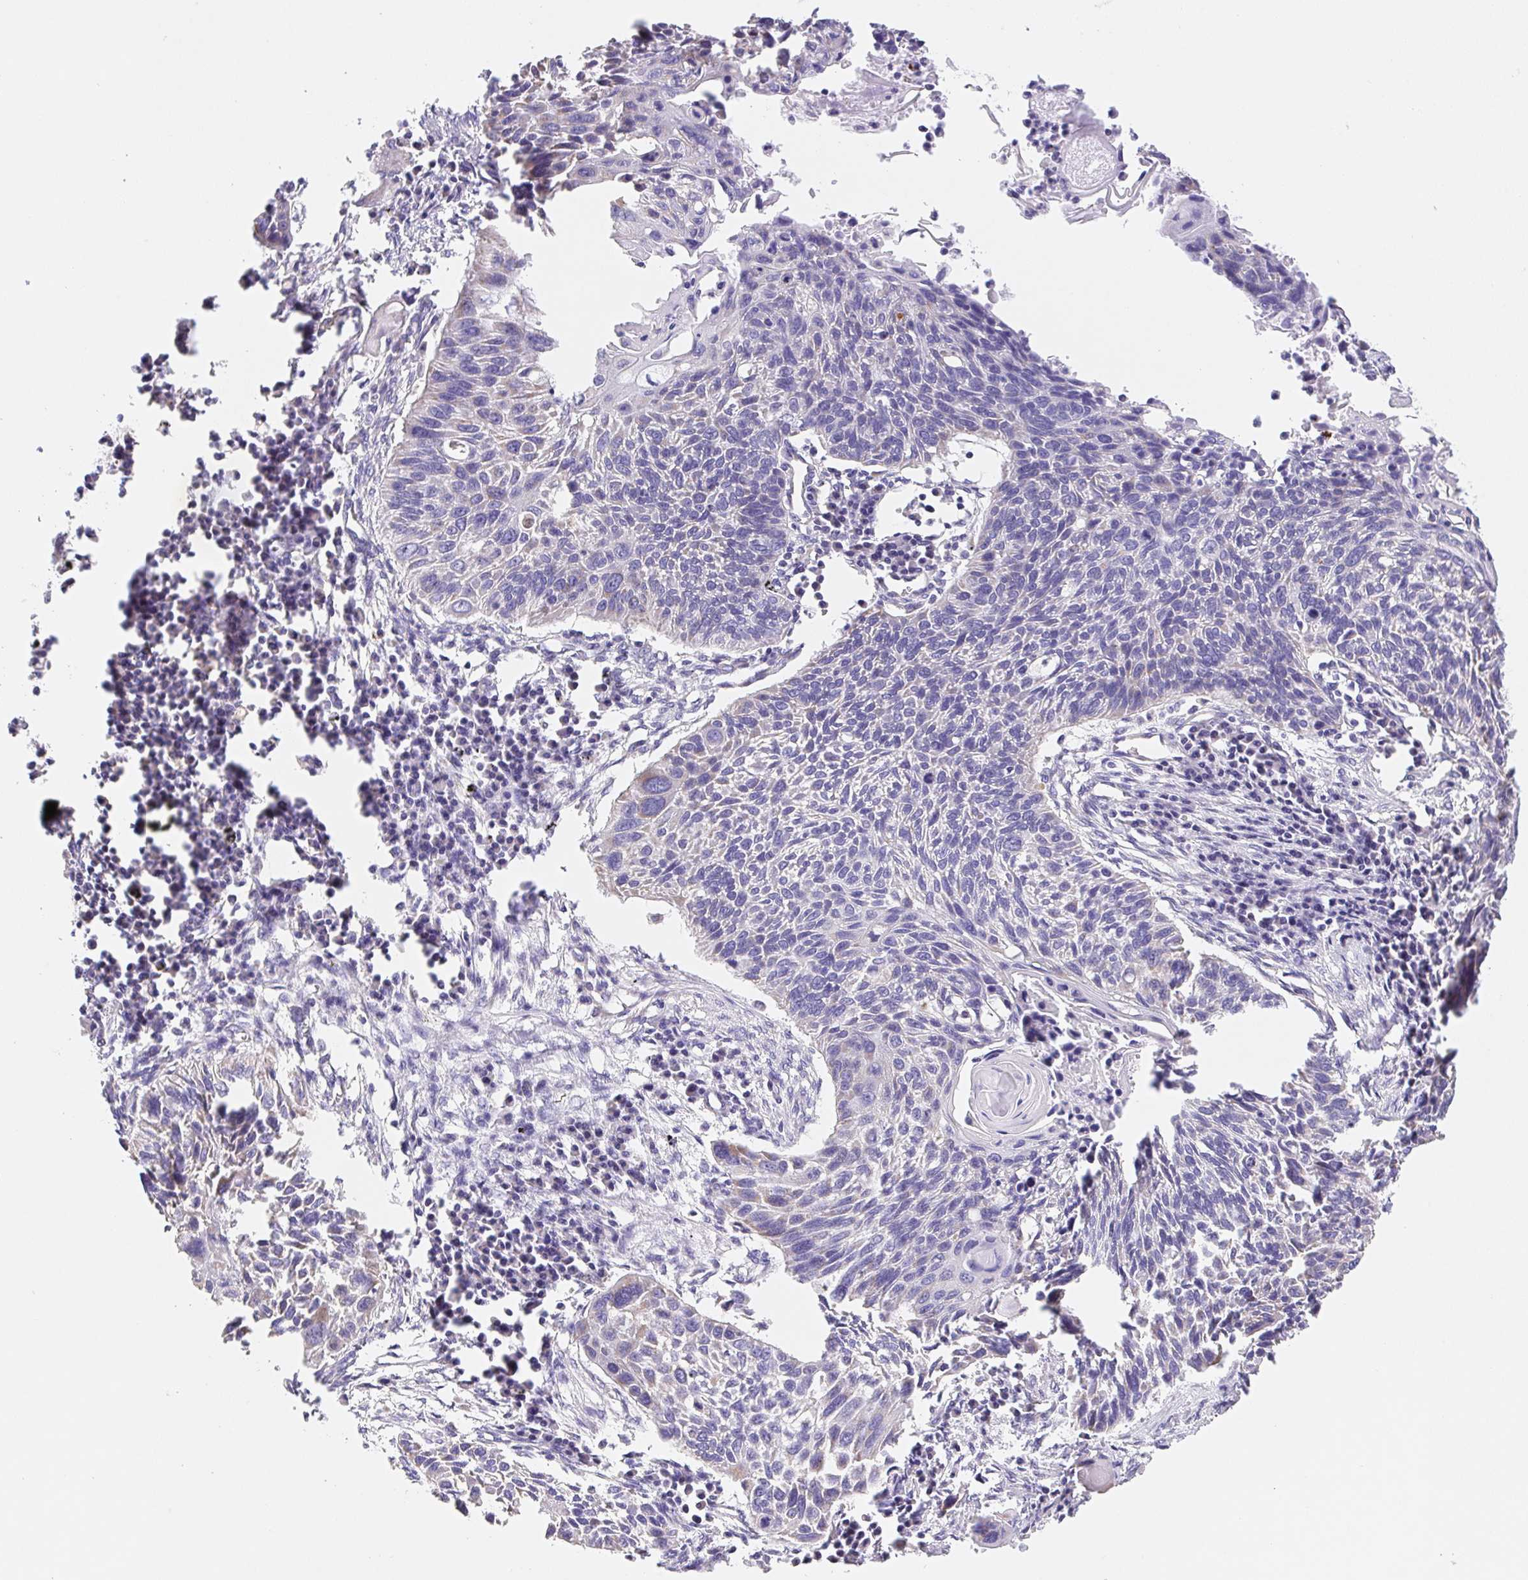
{"staining": {"intensity": "weak", "quantity": "<25%", "location": "cytoplasmic/membranous"}, "tissue": "lung cancer", "cell_type": "Tumor cells", "image_type": "cancer", "snomed": [{"axis": "morphology", "description": "Squamous cell carcinoma, NOS"}, {"axis": "topography", "description": "Lung"}], "caption": "Tumor cells show no significant expression in lung cancer (squamous cell carcinoma).", "gene": "FKBP6", "patient": {"sex": "male", "age": 78}}